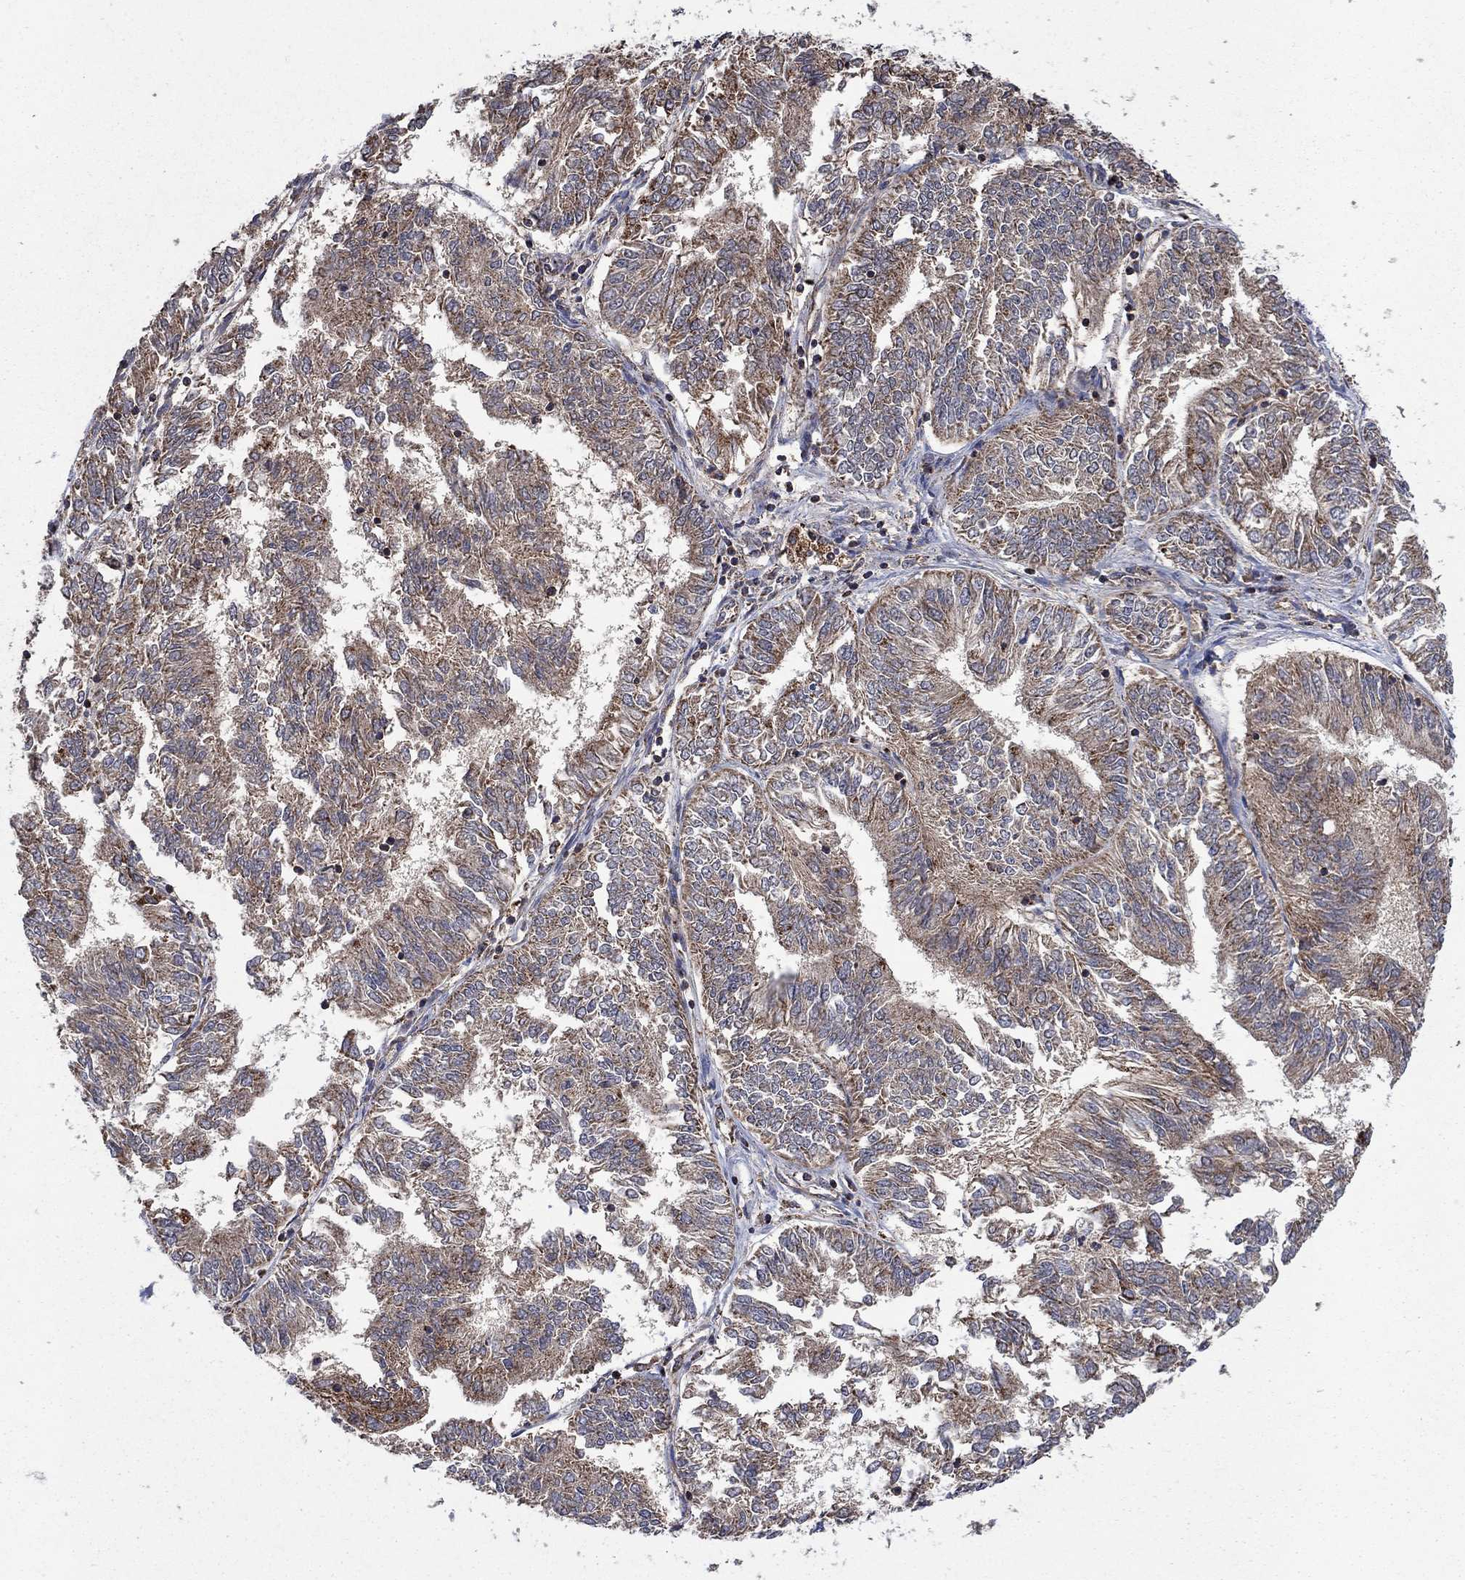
{"staining": {"intensity": "moderate", "quantity": "25%-75%", "location": "cytoplasmic/membranous"}, "tissue": "endometrial cancer", "cell_type": "Tumor cells", "image_type": "cancer", "snomed": [{"axis": "morphology", "description": "Adenocarcinoma, NOS"}, {"axis": "topography", "description": "Endometrium"}], "caption": "Immunohistochemistry staining of endometrial cancer (adenocarcinoma), which displays medium levels of moderate cytoplasmic/membranous expression in approximately 25%-75% of tumor cells indicating moderate cytoplasmic/membranous protein expression. The staining was performed using DAB (brown) for protein detection and nuclei were counterstained in hematoxylin (blue).", "gene": "DPH1", "patient": {"sex": "female", "age": 58}}